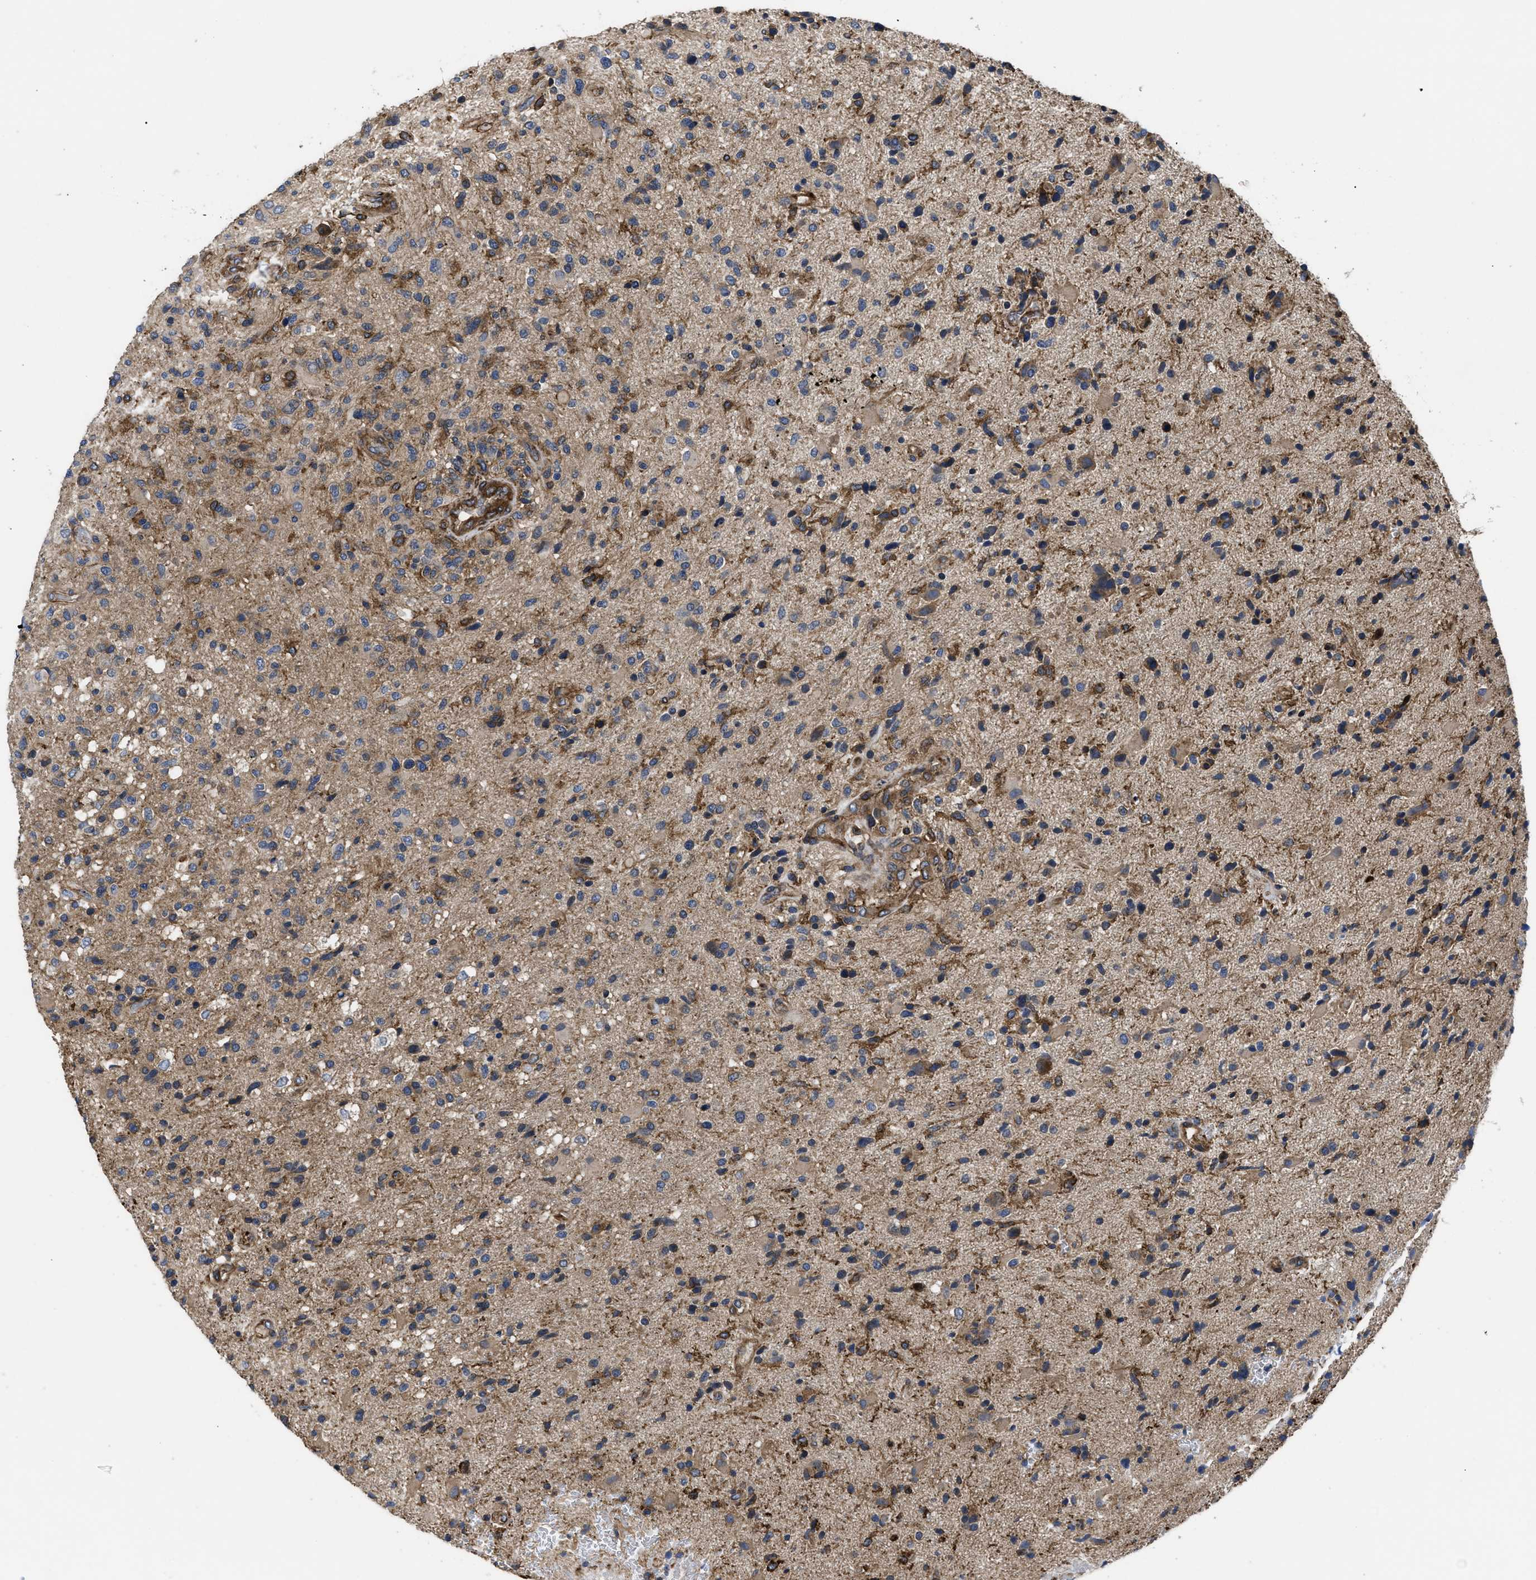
{"staining": {"intensity": "moderate", "quantity": ">75%", "location": "cytoplasmic/membranous"}, "tissue": "glioma", "cell_type": "Tumor cells", "image_type": "cancer", "snomed": [{"axis": "morphology", "description": "Glioma, malignant, High grade"}, {"axis": "topography", "description": "Brain"}], "caption": "Tumor cells show medium levels of moderate cytoplasmic/membranous staining in about >75% of cells in glioma. The protein of interest is shown in brown color, while the nuclei are stained blue.", "gene": "SCUBE2", "patient": {"sex": "male", "age": 72}}